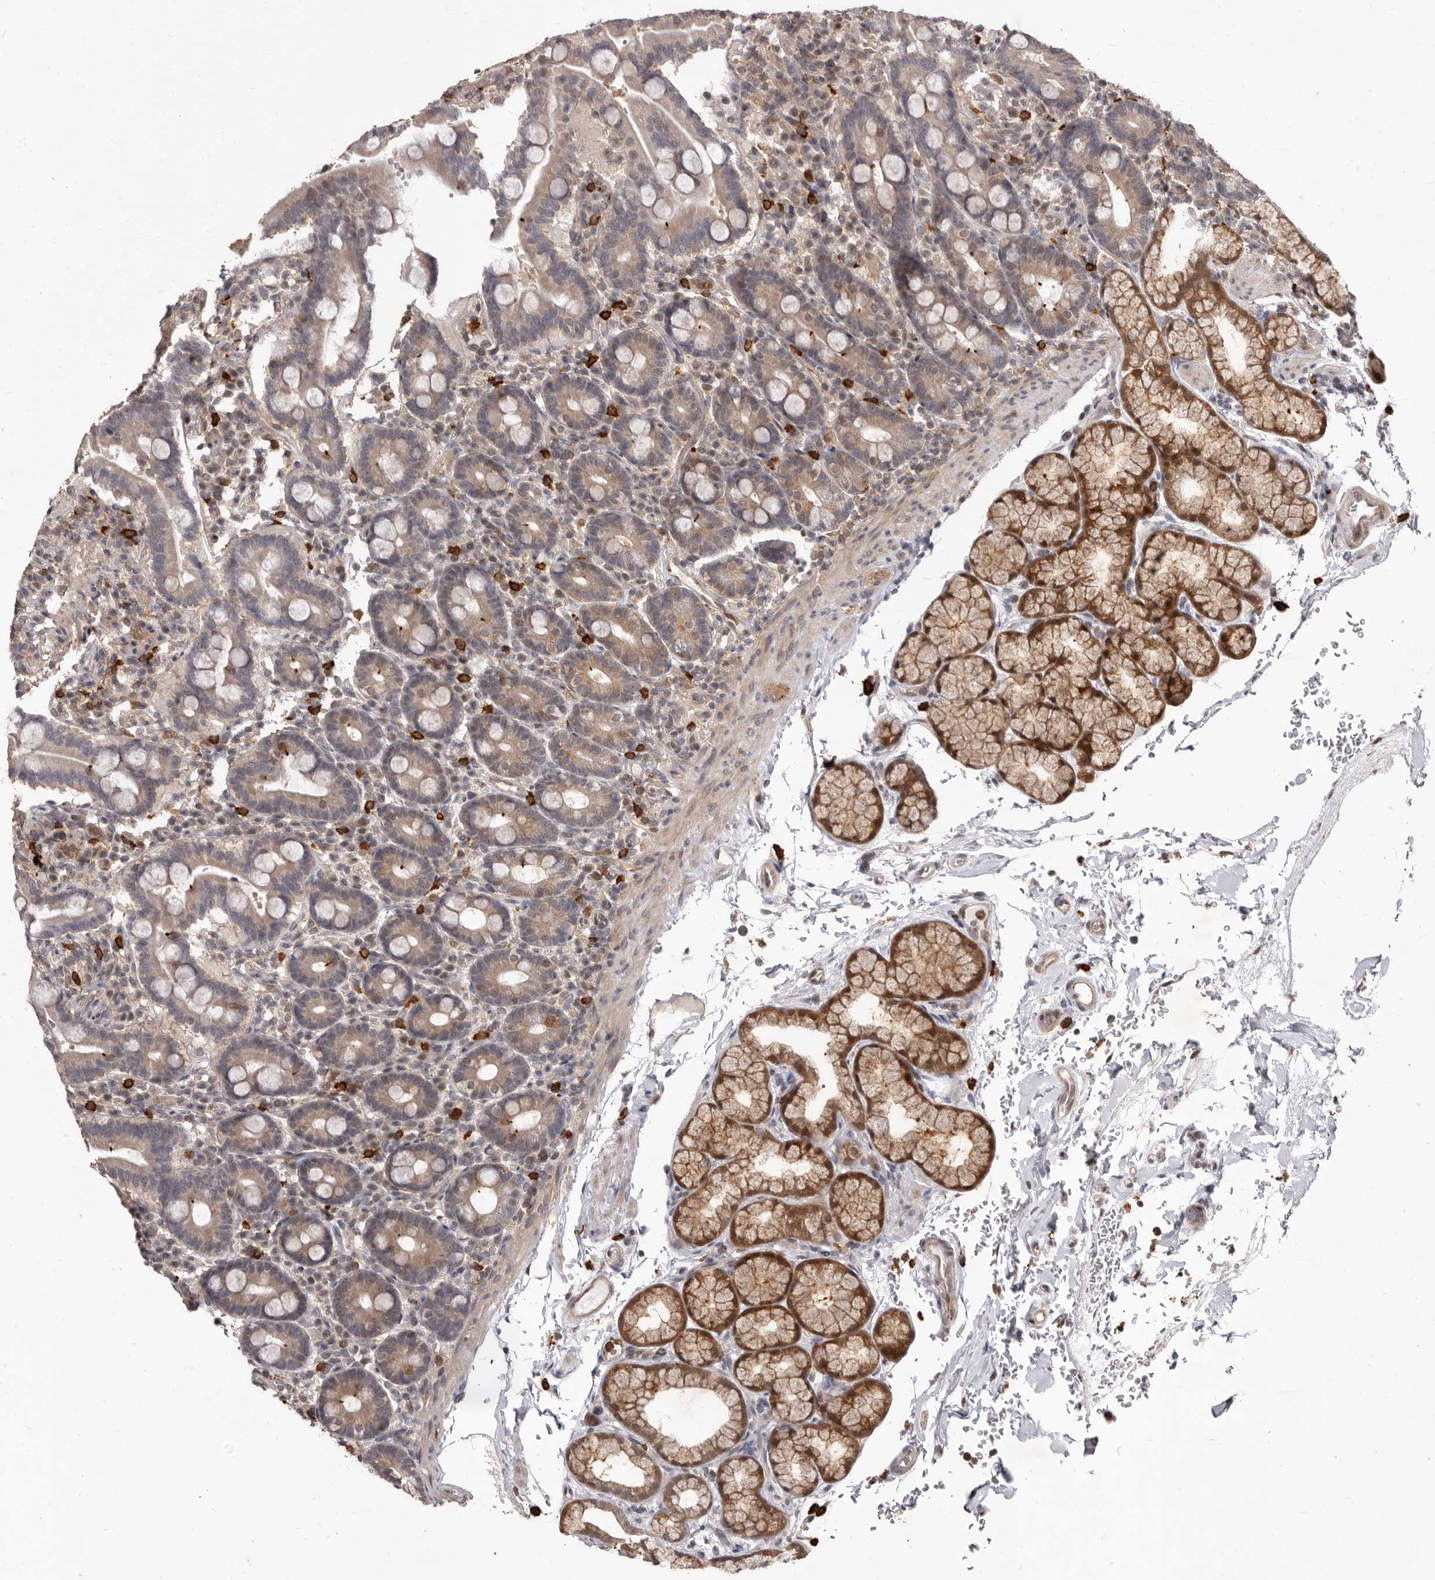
{"staining": {"intensity": "moderate", "quantity": "25%-75%", "location": "cytoplasmic/membranous"}, "tissue": "duodenum", "cell_type": "Glandular cells", "image_type": "normal", "snomed": [{"axis": "morphology", "description": "Normal tissue, NOS"}, {"axis": "topography", "description": "Duodenum"}], "caption": "Immunohistochemistry (IHC) of unremarkable human duodenum reveals medium levels of moderate cytoplasmic/membranous expression in about 25%-75% of glandular cells.", "gene": "ACLY", "patient": {"sex": "male", "age": 54}}